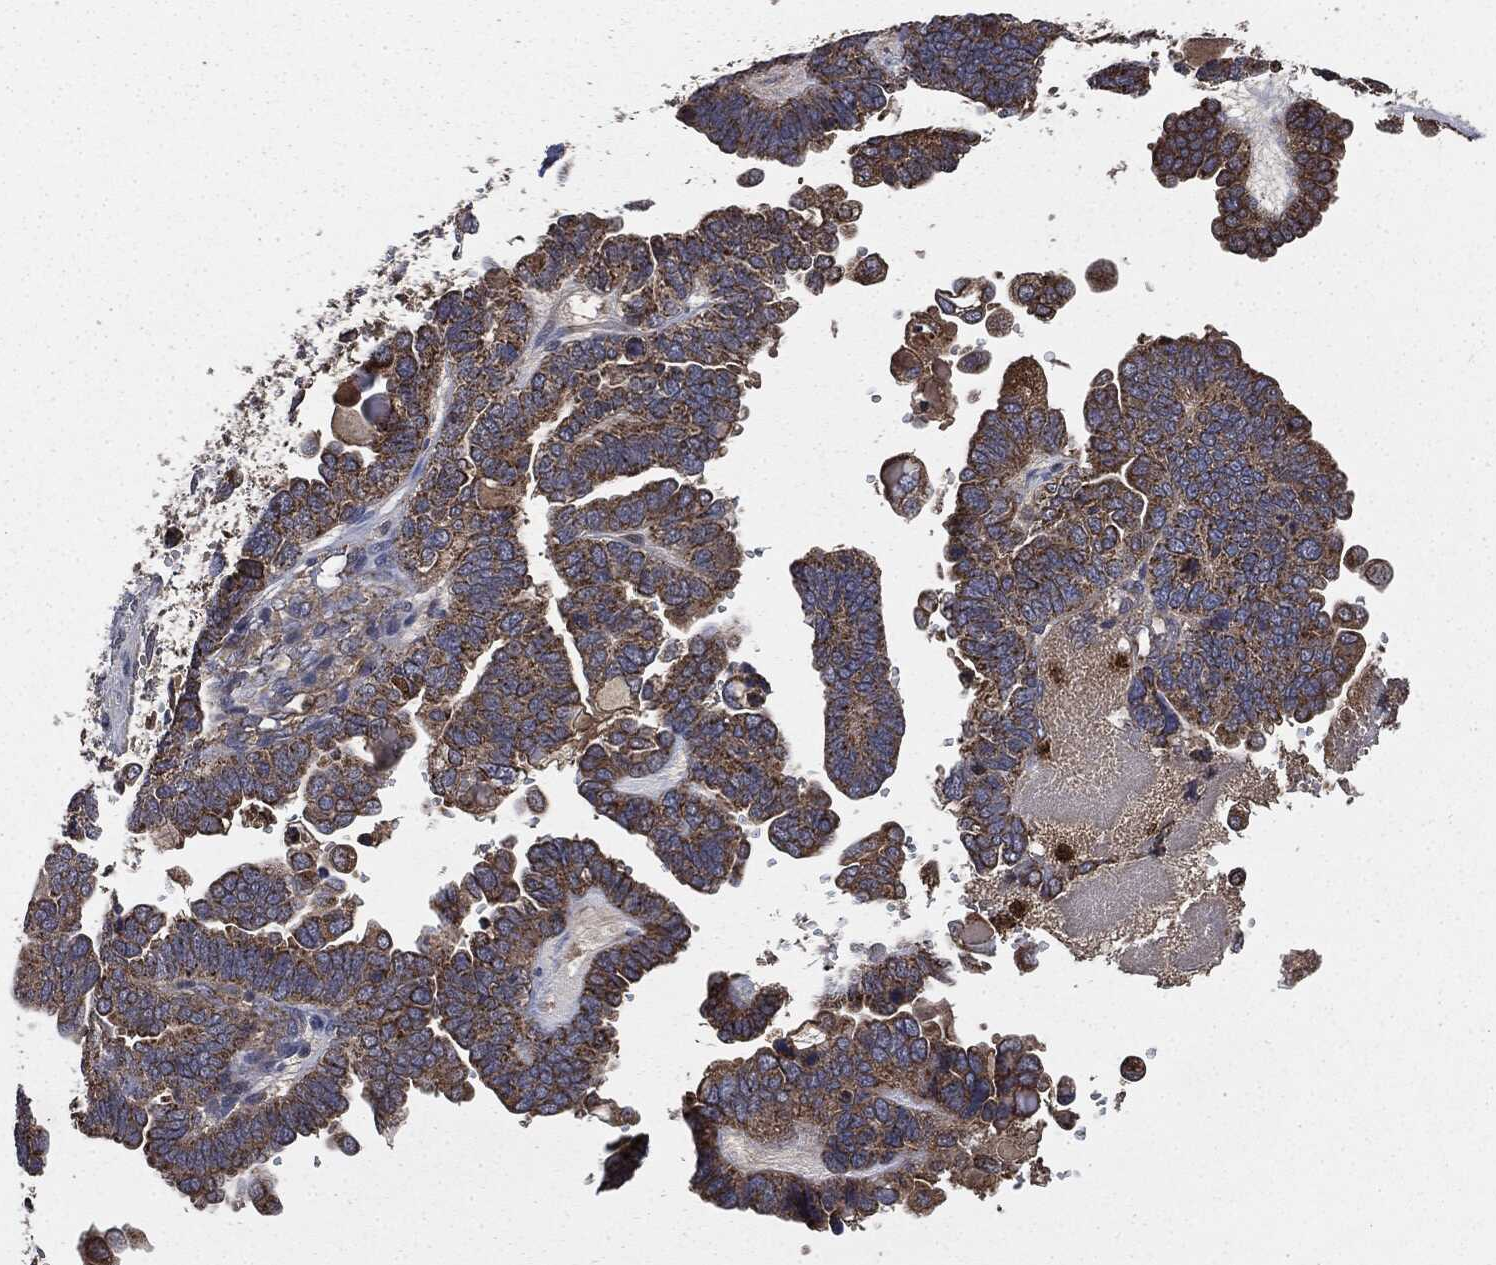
{"staining": {"intensity": "moderate", "quantity": ">75%", "location": "cytoplasmic/membranous"}, "tissue": "ovarian cancer", "cell_type": "Tumor cells", "image_type": "cancer", "snomed": [{"axis": "morphology", "description": "Cystadenocarcinoma, serous, NOS"}, {"axis": "topography", "description": "Ovary"}], "caption": "About >75% of tumor cells in ovarian cancer reveal moderate cytoplasmic/membranous protein positivity as visualized by brown immunohistochemical staining.", "gene": "MAPK6", "patient": {"sex": "female", "age": 51}}